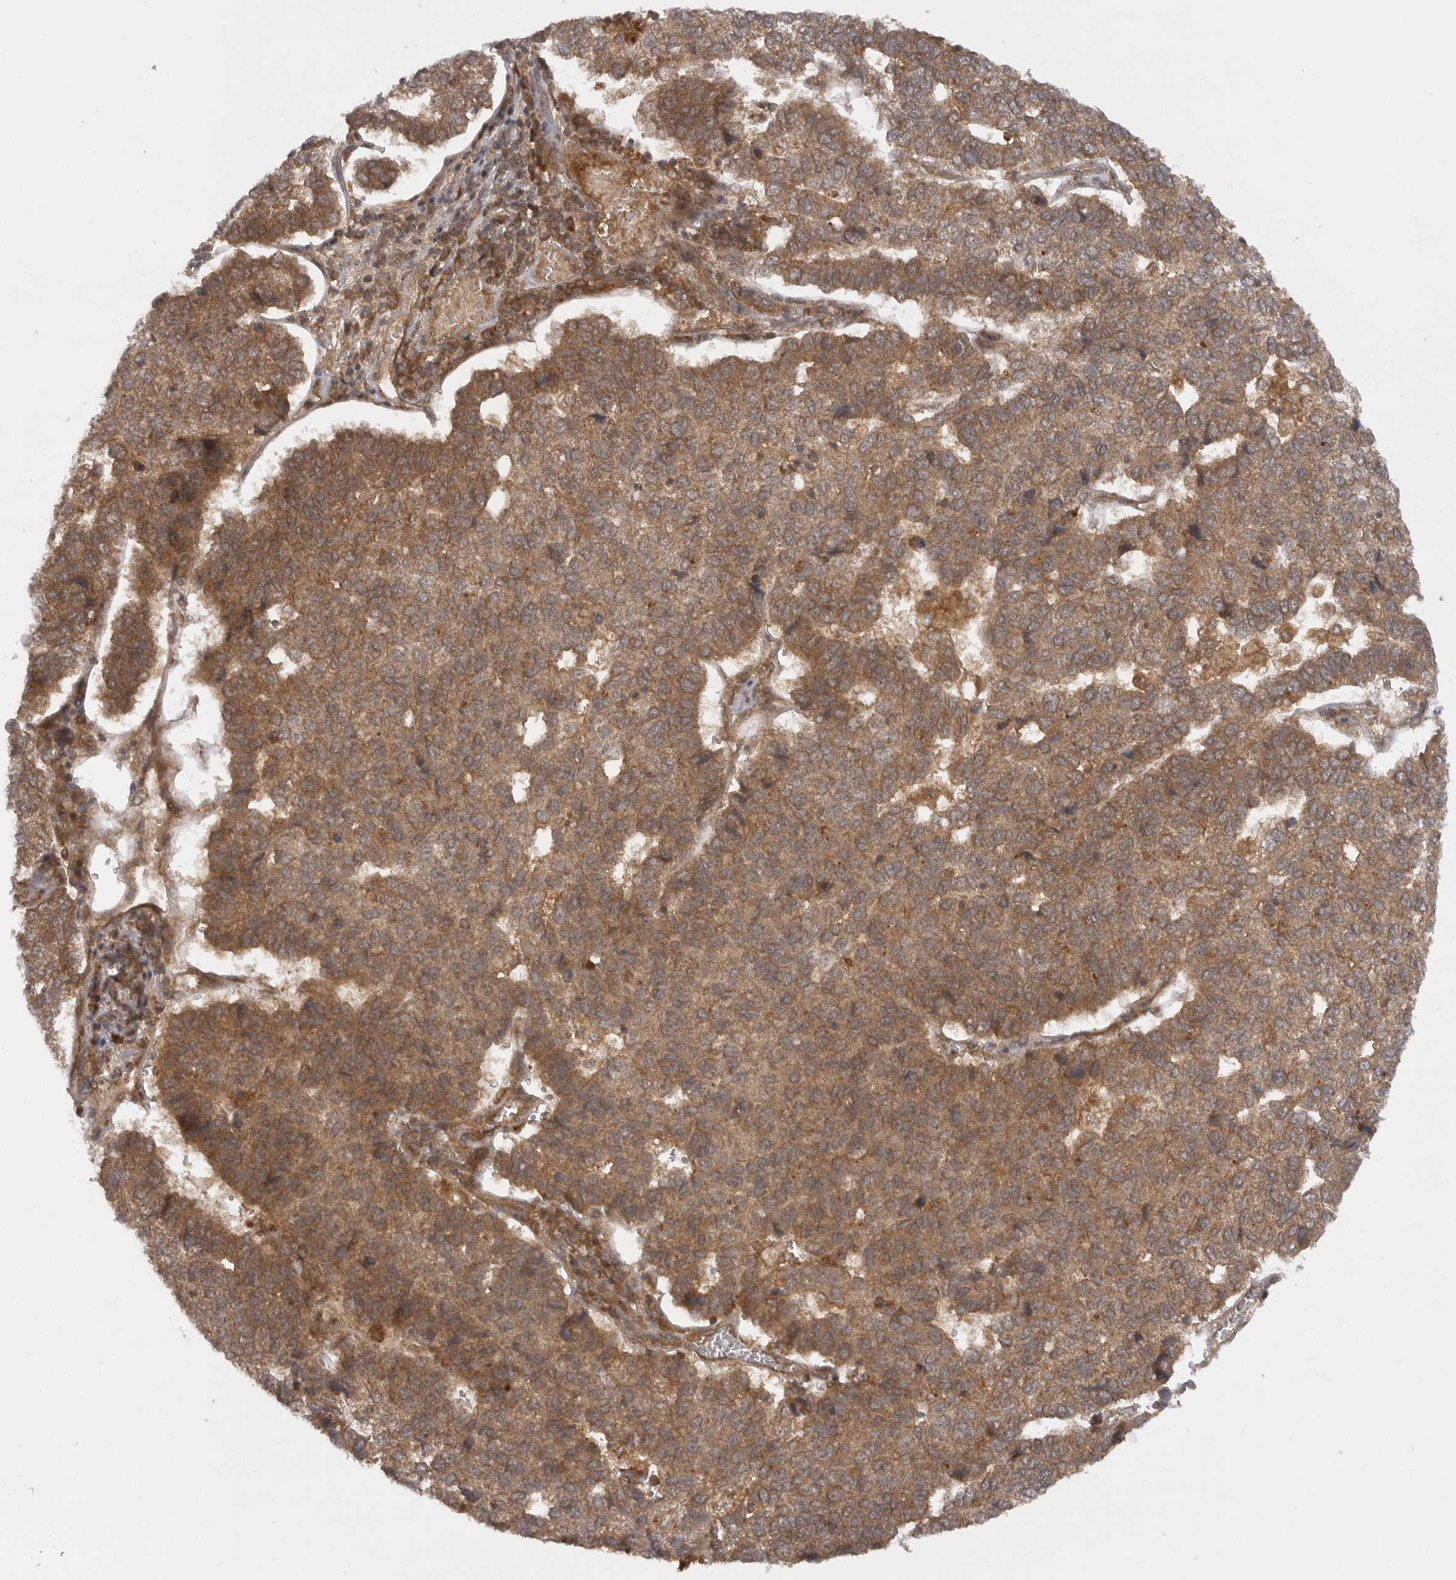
{"staining": {"intensity": "moderate", "quantity": ">75%", "location": "cytoplasmic/membranous"}, "tissue": "pancreatic cancer", "cell_type": "Tumor cells", "image_type": "cancer", "snomed": [{"axis": "morphology", "description": "Adenocarcinoma, NOS"}, {"axis": "topography", "description": "Pancreas"}], "caption": "Protein expression by immunohistochemistry (IHC) shows moderate cytoplasmic/membranous staining in approximately >75% of tumor cells in pancreatic adenocarcinoma.", "gene": "PRDX4", "patient": {"sex": "female", "age": 61}}